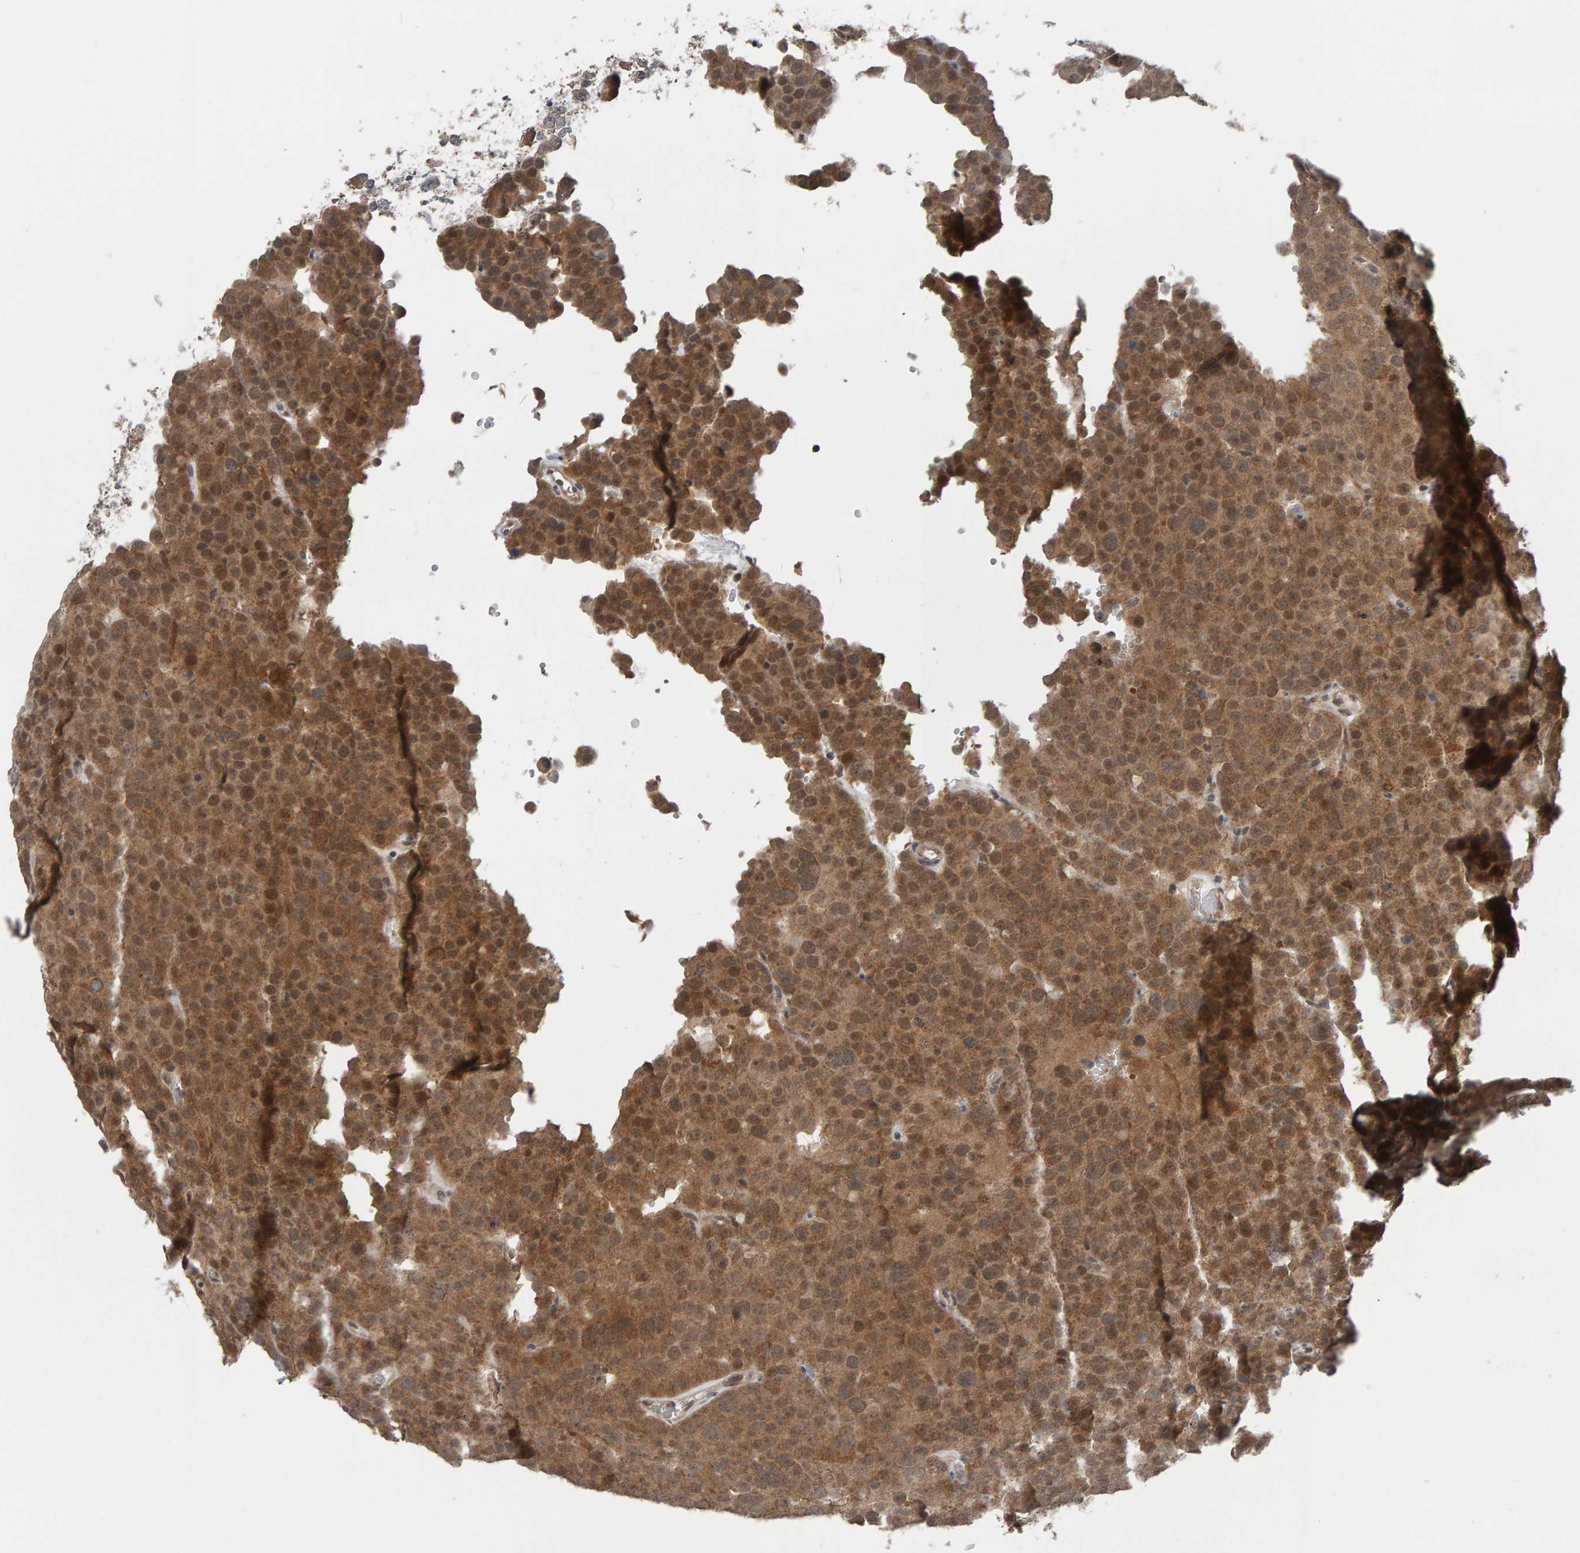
{"staining": {"intensity": "moderate", "quantity": ">75%", "location": "cytoplasmic/membranous,nuclear"}, "tissue": "testis cancer", "cell_type": "Tumor cells", "image_type": "cancer", "snomed": [{"axis": "morphology", "description": "Seminoma, NOS"}, {"axis": "topography", "description": "Testis"}], "caption": "A micrograph of human testis cancer stained for a protein displays moderate cytoplasmic/membranous and nuclear brown staining in tumor cells. The protein is shown in brown color, while the nuclei are stained blue.", "gene": "COASY", "patient": {"sex": "male", "age": 71}}